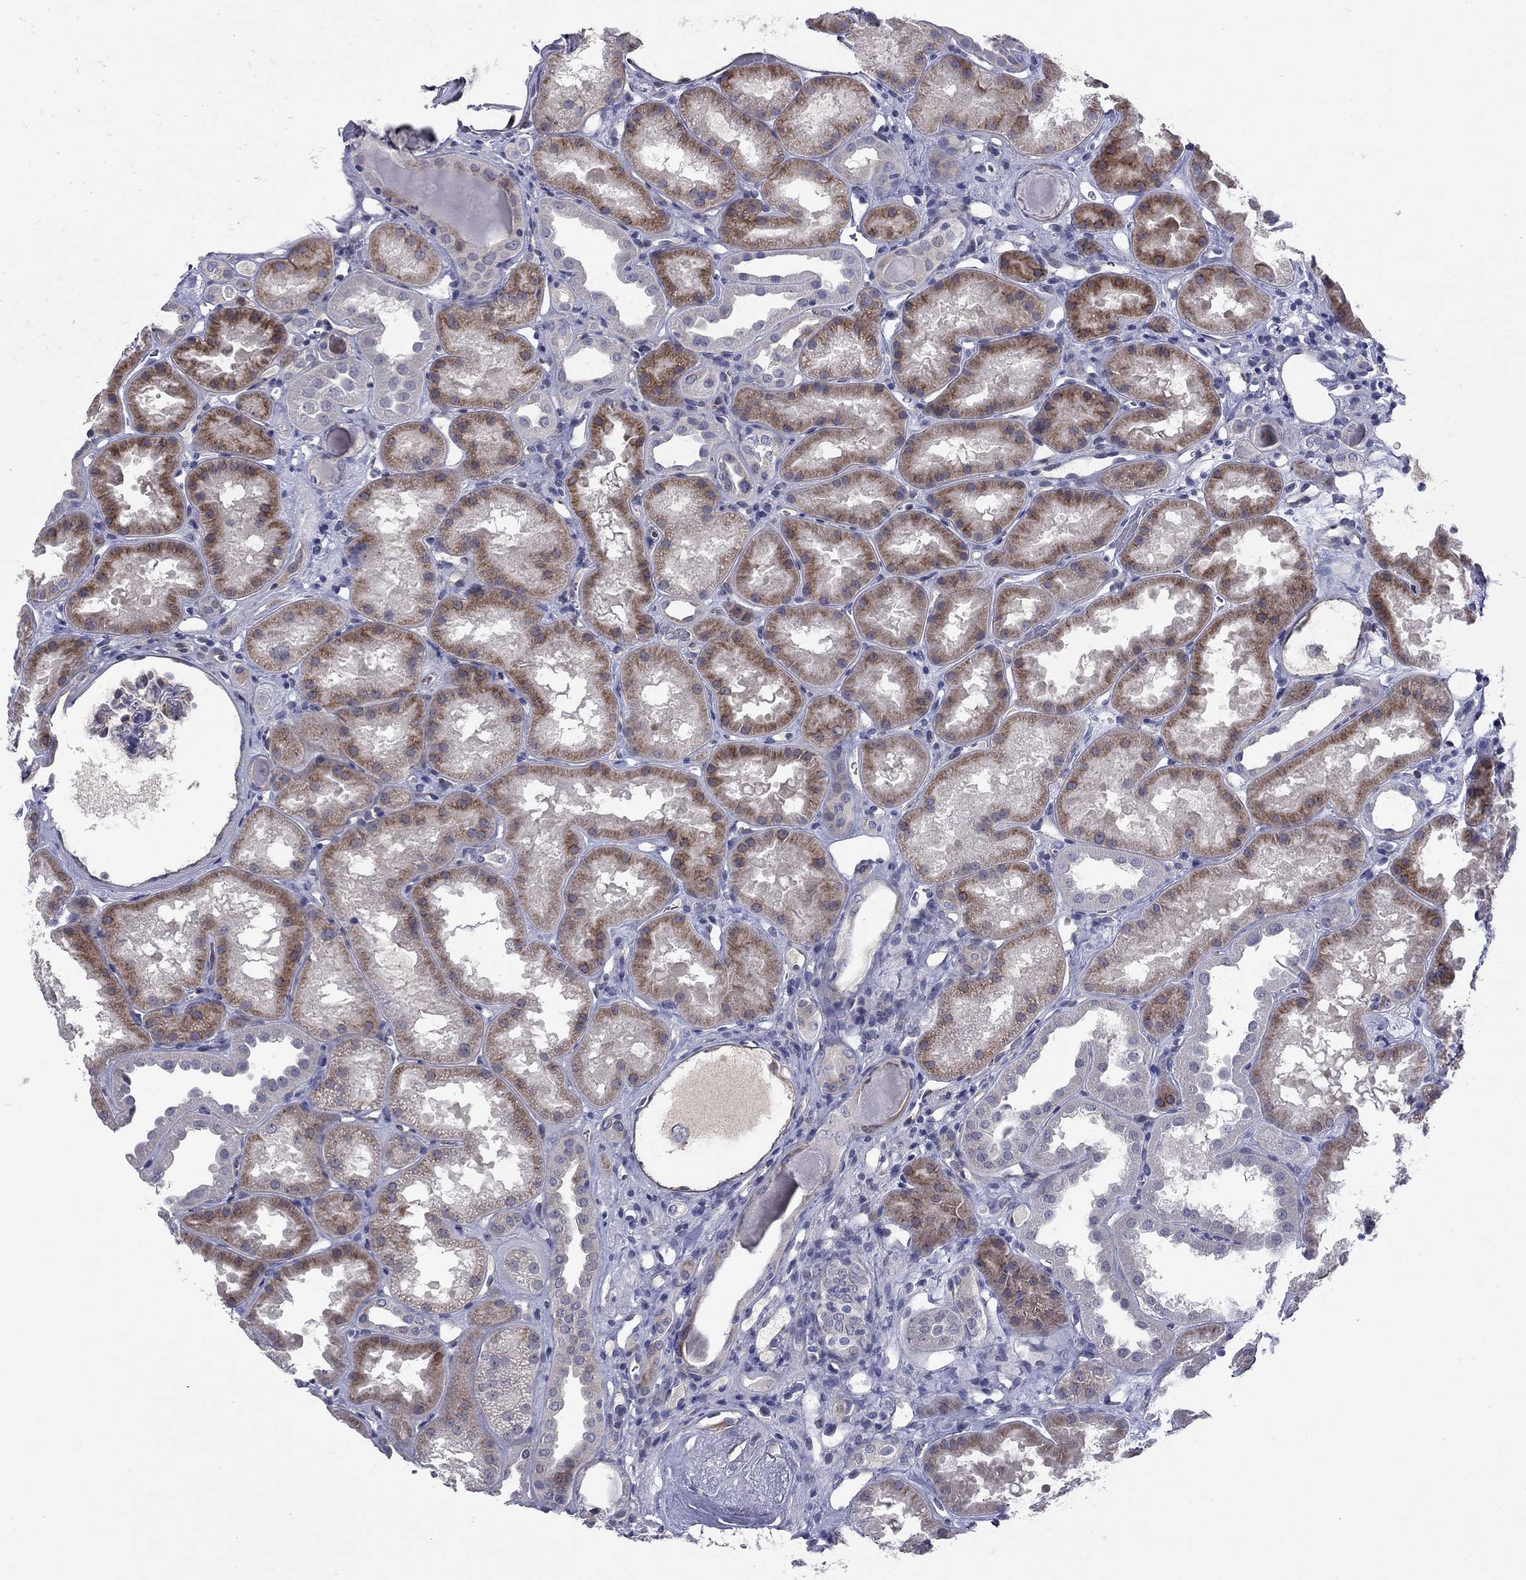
{"staining": {"intensity": "negative", "quantity": "none", "location": "none"}, "tissue": "kidney", "cell_type": "Cells in glomeruli", "image_type": "normal", "snomed": [{"axis": "morphology", "description": "Normal tissue, NOS"}, {"axis": "topography", "description": "Kidney"}], "caption": "Immunohistochemistry (IHC) of benign kidney shows no expression in cells in glomeruli. (DAB (3,3'-diaminobenzidine) immunohistochemistry (IHC), high magnification).", "gene": "UNC119B", "patient": {"sex": "male", "age": 61}}